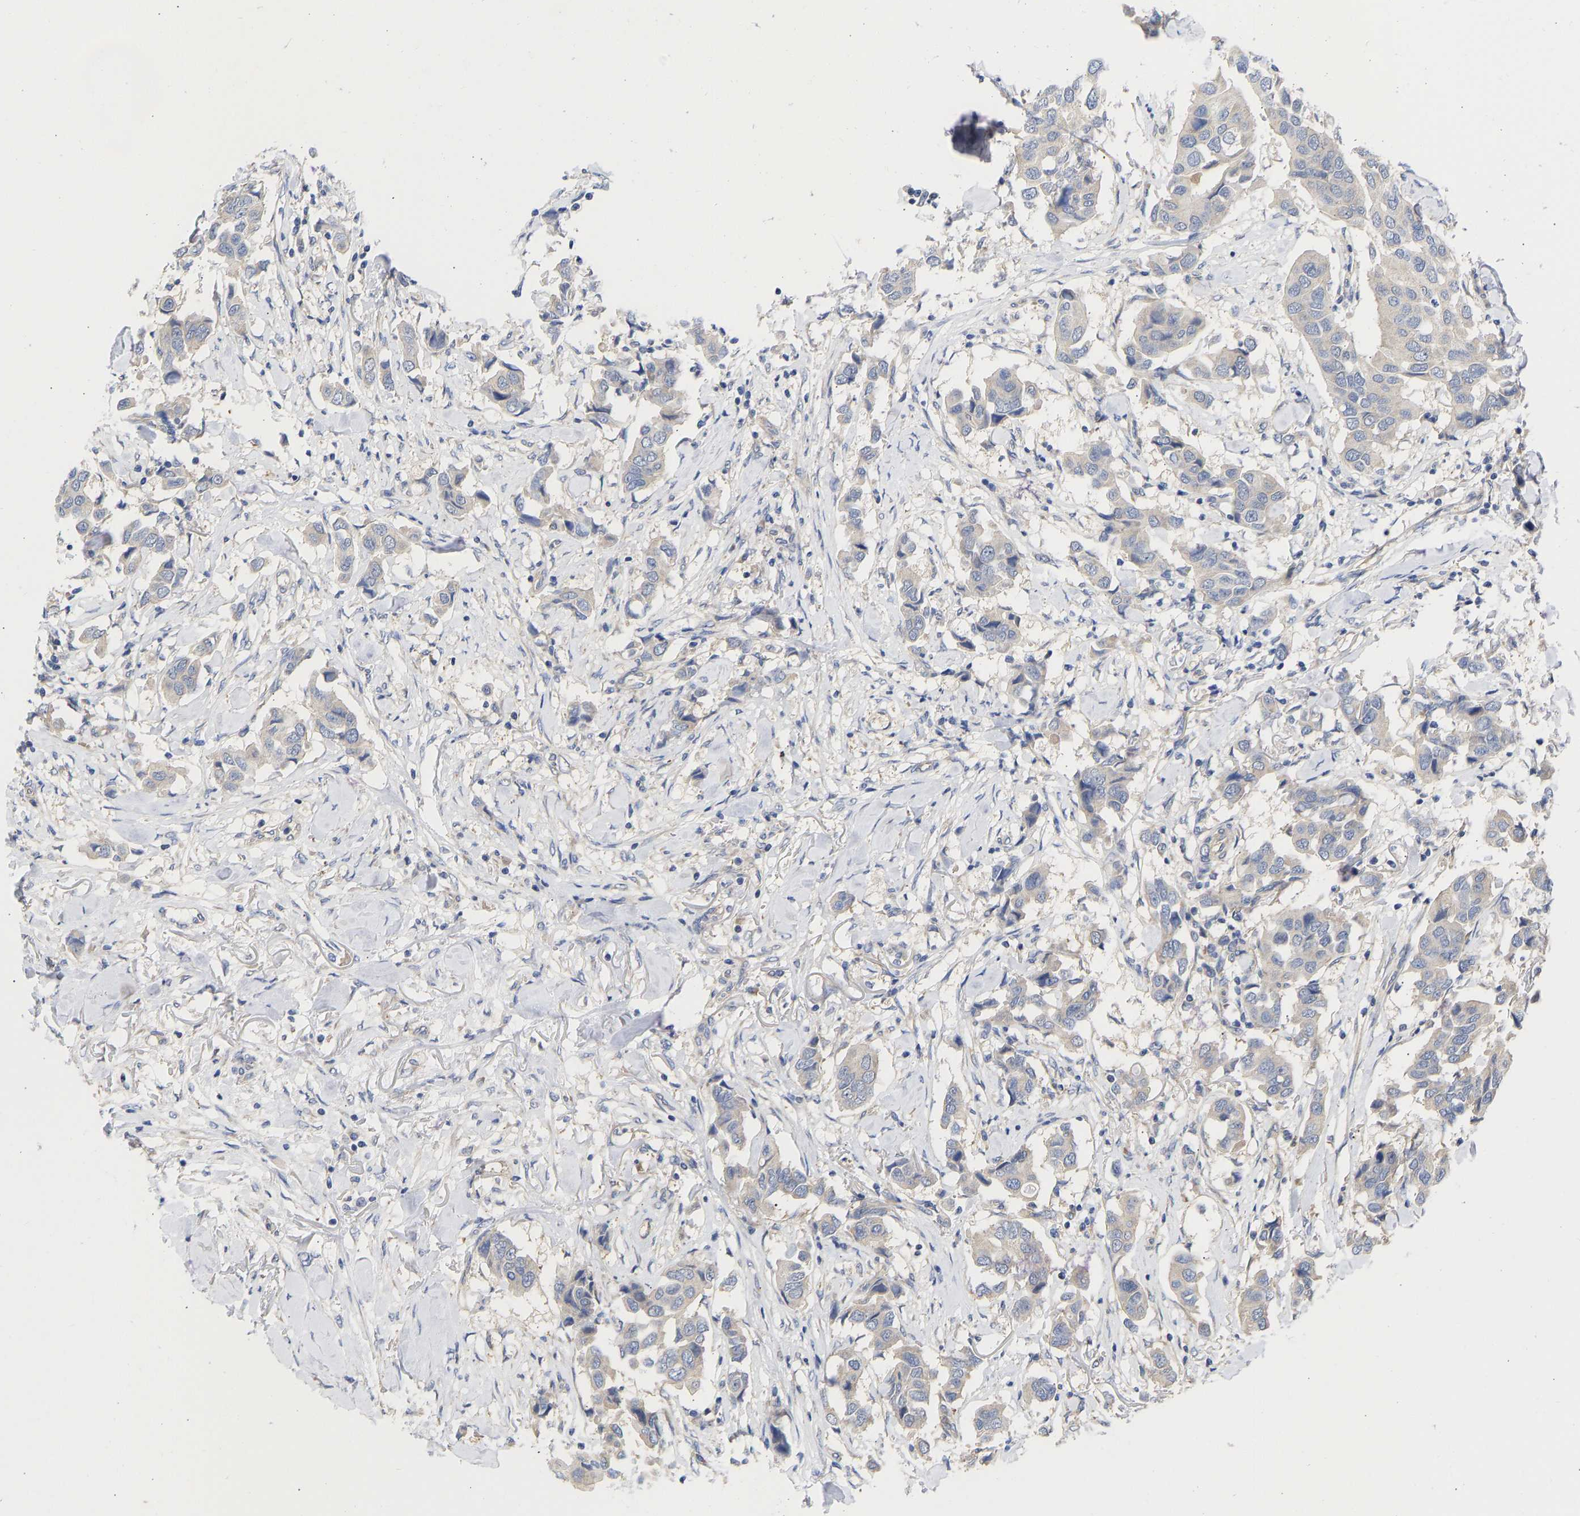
{"staining": {"intensity": "negative", "quantity": "none", "location": "none"}, "tissue": "breast cancer", "cell_type": "Tumor cells", "image_type": "cancer", "snomed": [{"axis": "morphology", "description": "Duct carcinoma"}, {"axis": "topography", "description": "Breast"}], "caption": "IHC of human breast invasive ductal carcinoma demonstrates no expression in tumor cells.", "gene": "MAP2K3", "patient": {"sex": "female", "age": 80}}